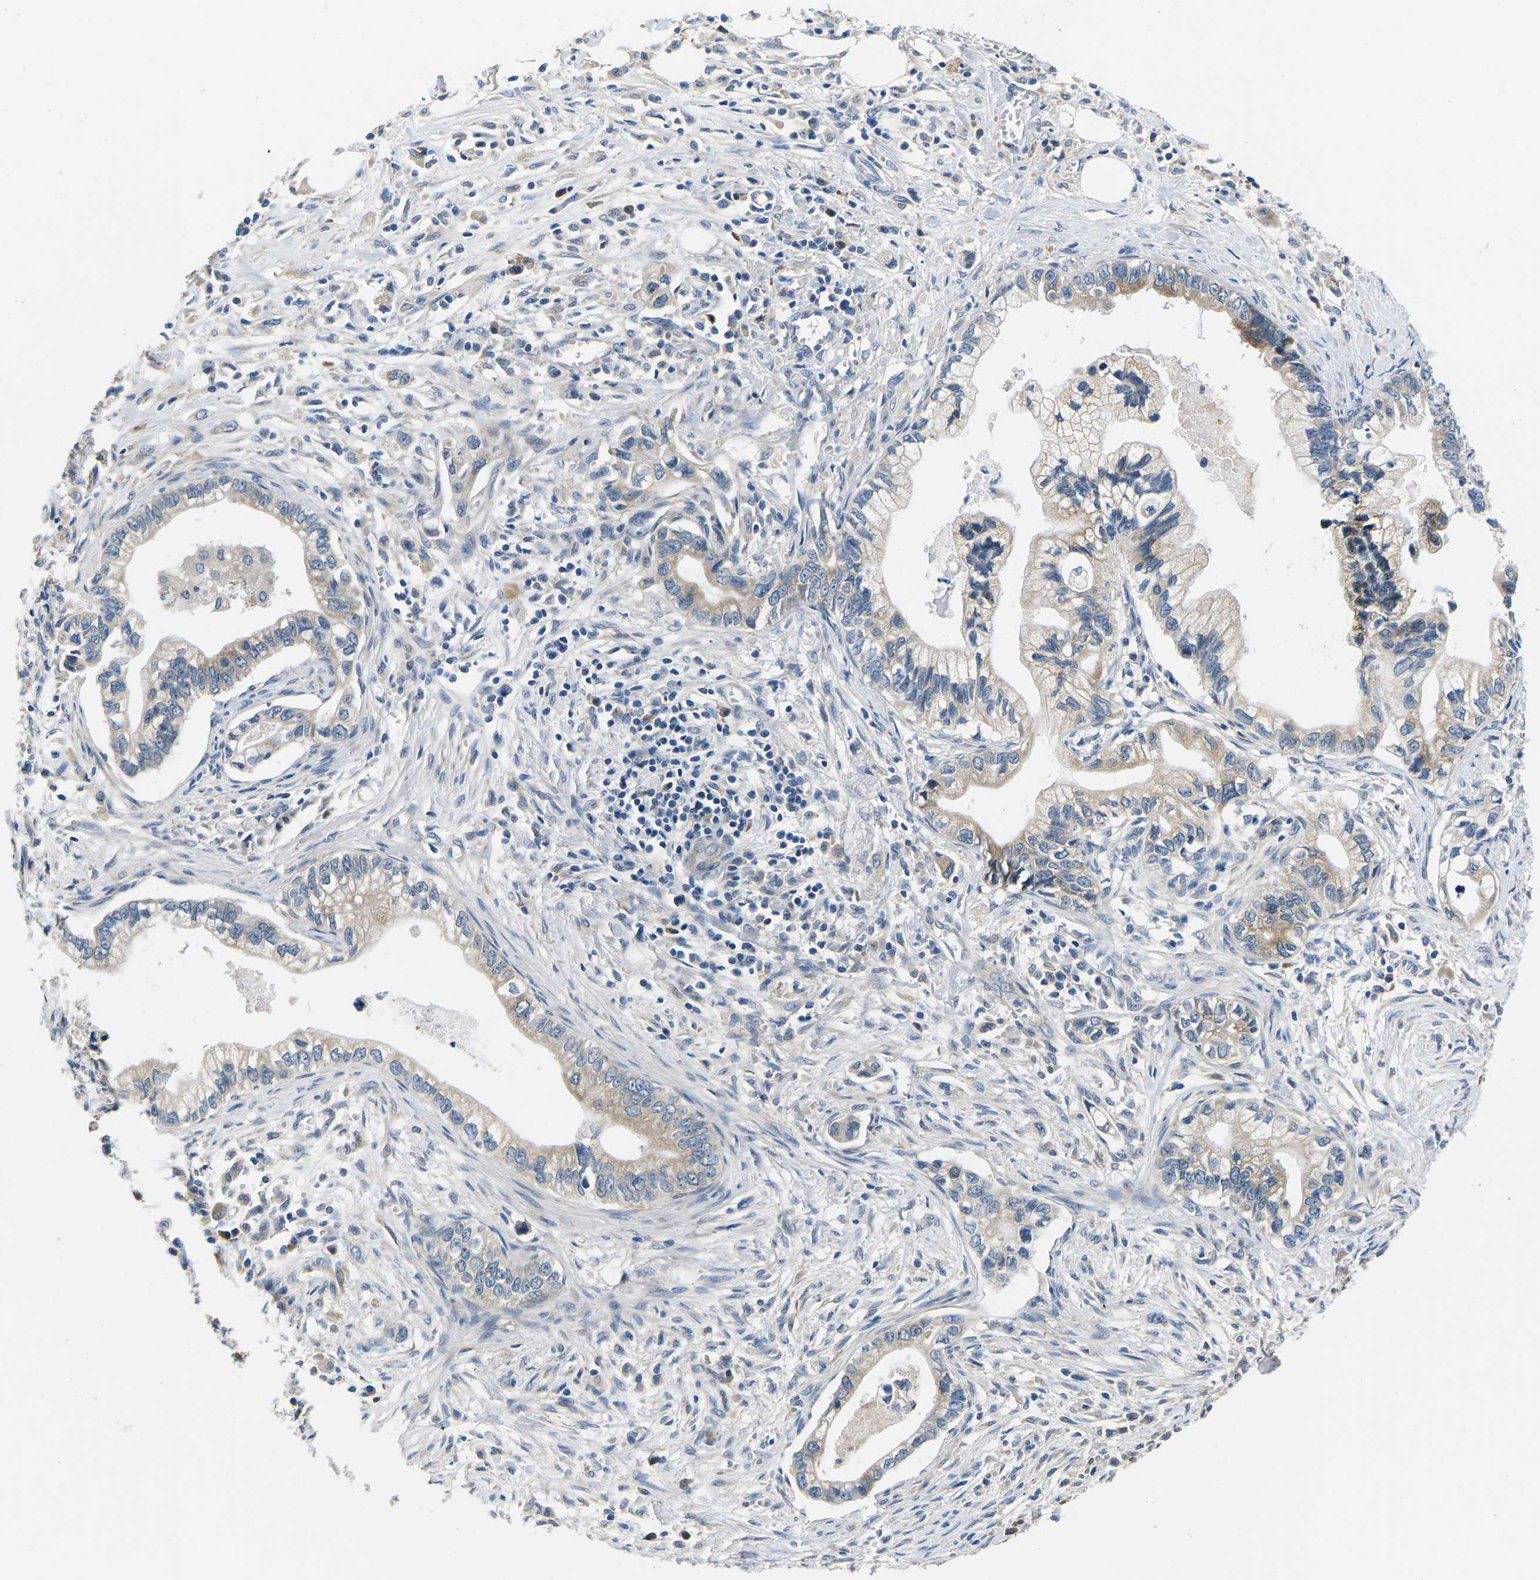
{"staining": {"intensity": "weak", "quantity": "25%-75%", "location": "cytoplasmic/membranous"}, "tissue": "pancreatic cancer", "cell_type": "Tumor cells", "image_type": "cancer", "snomed": [{"axis": "morphology", "description": "Adenocarcinoma, NOS"}, {"axis": "topography", "description": "Pancreas"}], "caption": "Protein expression analysis of pancreatic cancer exhibits weak cytoplasmic/membranous expression in approximately 25%-75% of tumor cells. (DAB IHC, brown staining for protein, blue staining for nuclei).", "gene": "ERGIC3", "patient": {"sex": "male", "age": 56}}